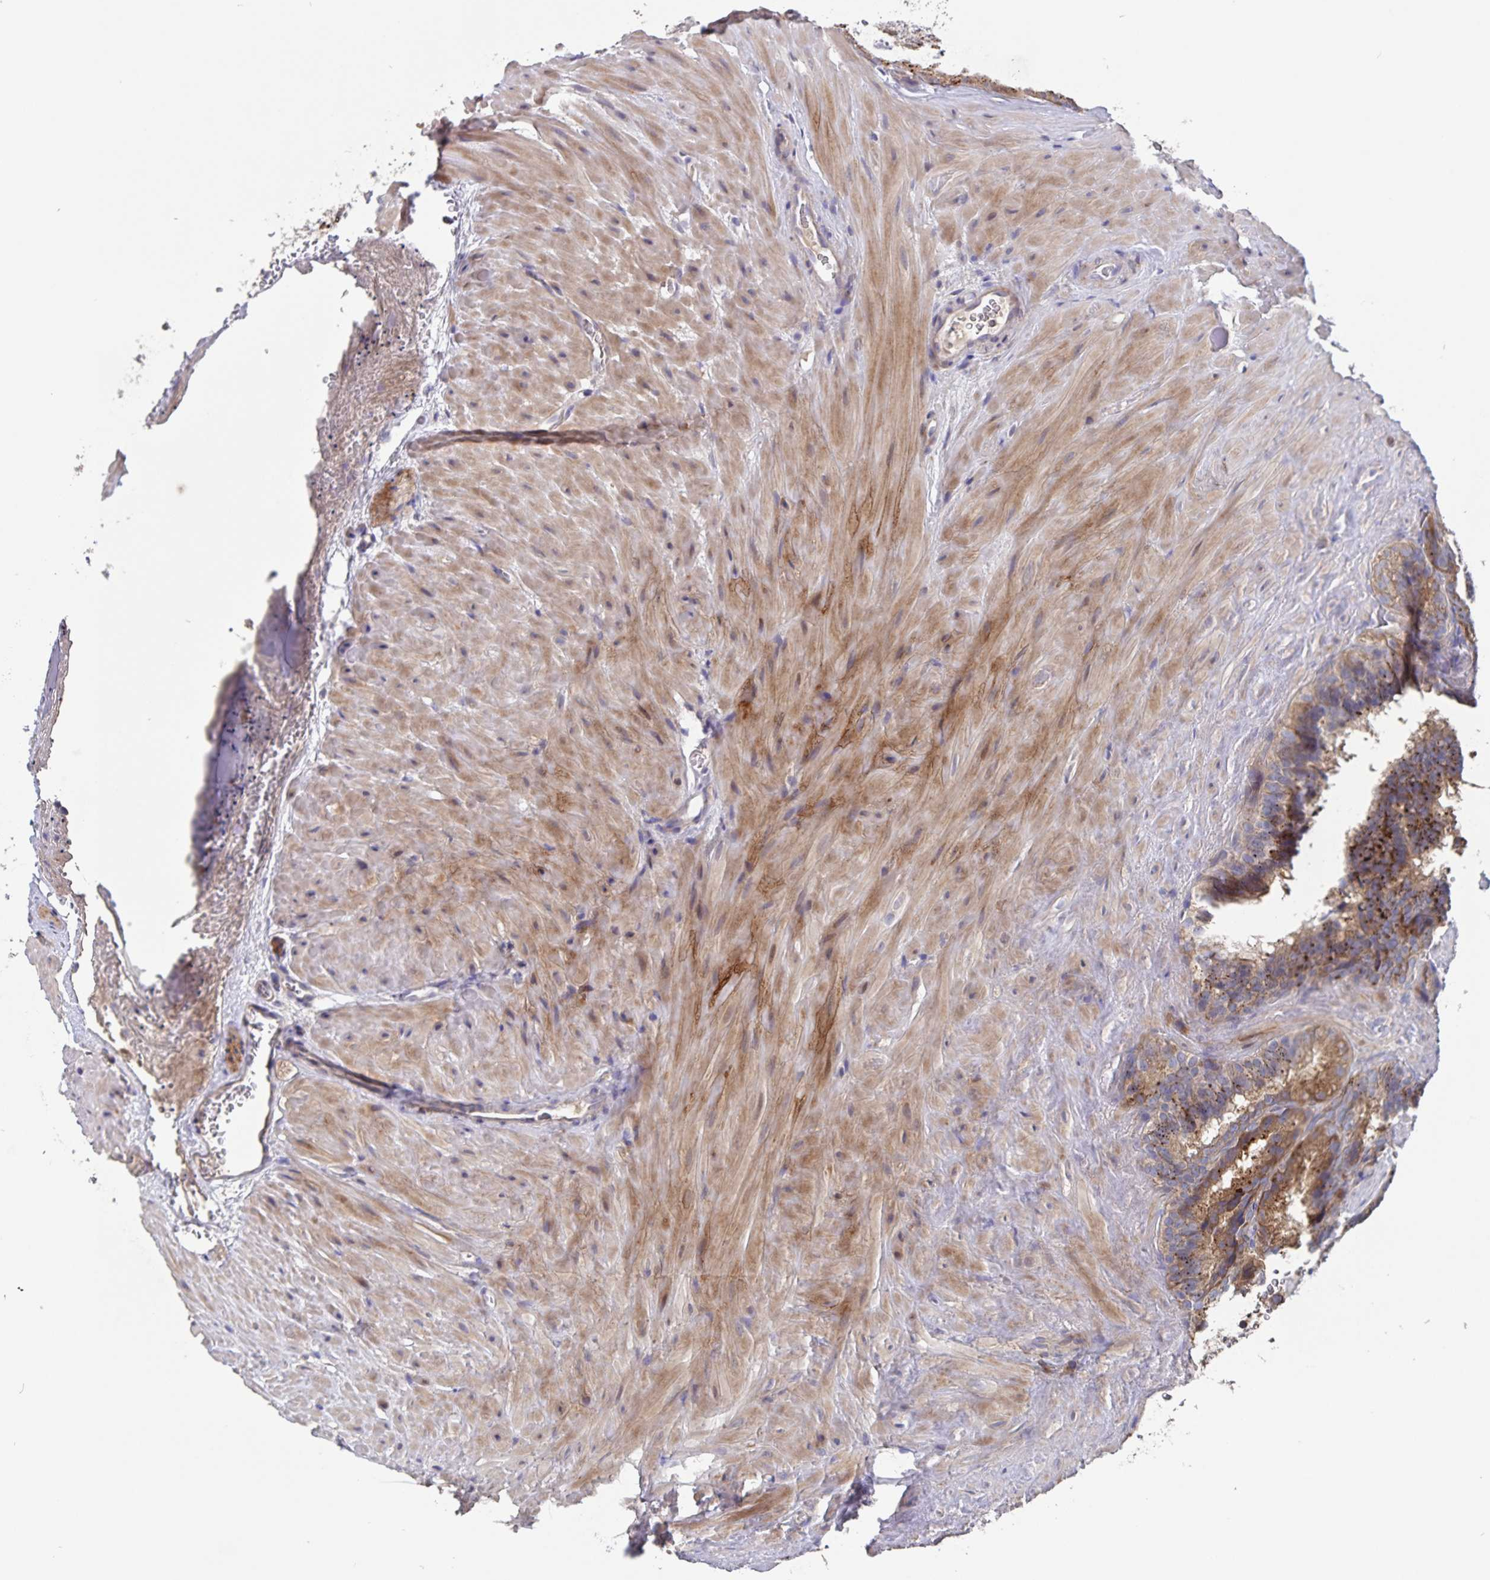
{"staining": {"intensity": "moderate", "quantity": ">75%", "location": "cytoplasmic/membranous"}, "tissue": "seminal vesicle", "cell_type": "Glandular cells", "image_type": "normal", "snomed": [{"axis": "morphology", "description": "Normal tissue, NOS"}, {"axis": "topography", "description": "Seminal veicle"}], "caption": "Immunohistochemistry (IHC) (DAB (3,3'-diaminobenzidine)) staining of unremarkable human seminal vesicle displays moderate cytoplasmic/membranous protein expression in approximately >75% of glandular cells. The staining is performed using DAB (3,3'-diaminobenzidine) brown chromogen to label protein expression. The nuclei are counter-stained blue using hematoxylin.", "gene": "FBXL16", "patient": {"sex": "male", "age": 60}}